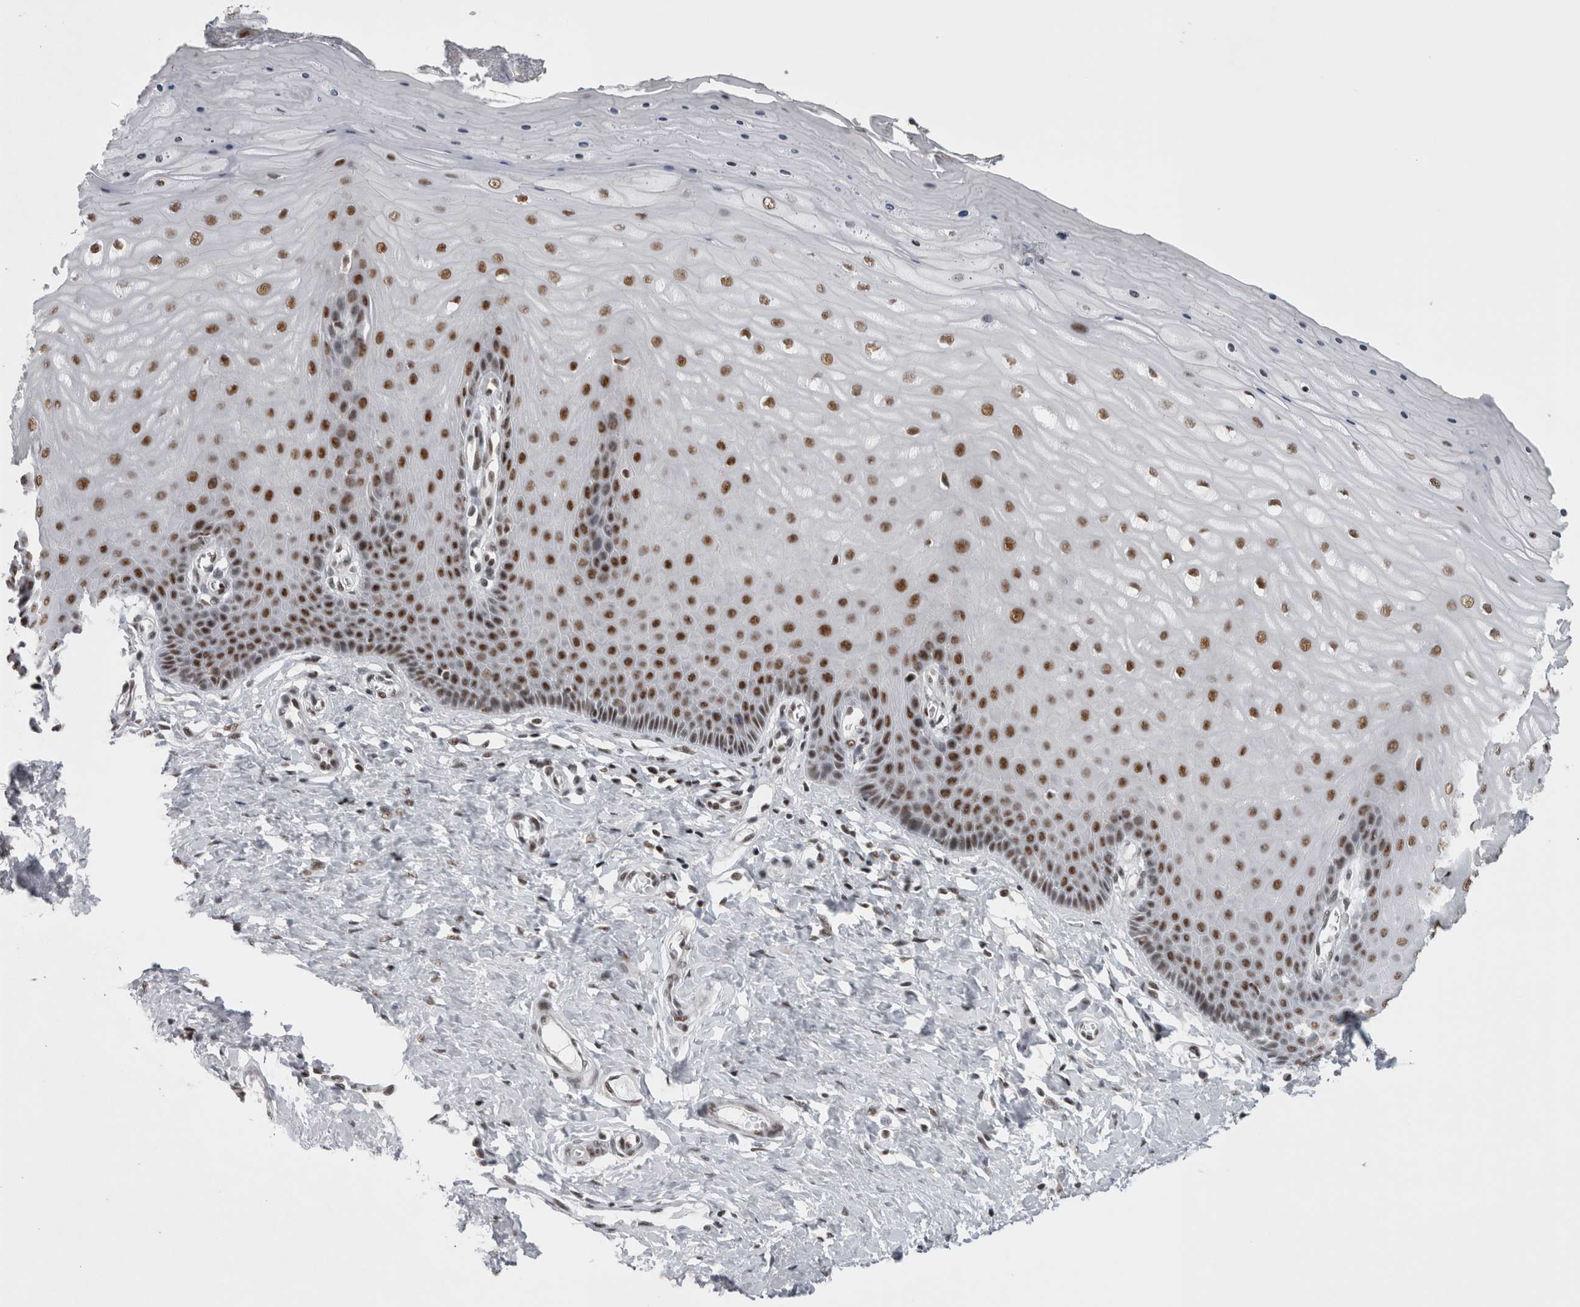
{"staining": {"intensity": "strong", "quantity": ">75%", "location": "nuclear"}, "tissue": "cervix", "cell_type": "Glandular cells", "image_type": "normal", "snomed": [{"axis": "morphology", "description": "Normal tissue, NOS"}, {"axis": "topography", "description": "Cervix"}], "caption": "DAB (3,3'-diaminobenzidine) immunohistochemical staining of benign cervix exhibits strong nuclear protein positivity in about >75% of glandular cells. (Stains: DAB in brown, nuclei in blue, Microscopy: brightfield microscopy at high magnification).", "gene": "CDK11A", "patient": {"sex": "female", "age": 55}}